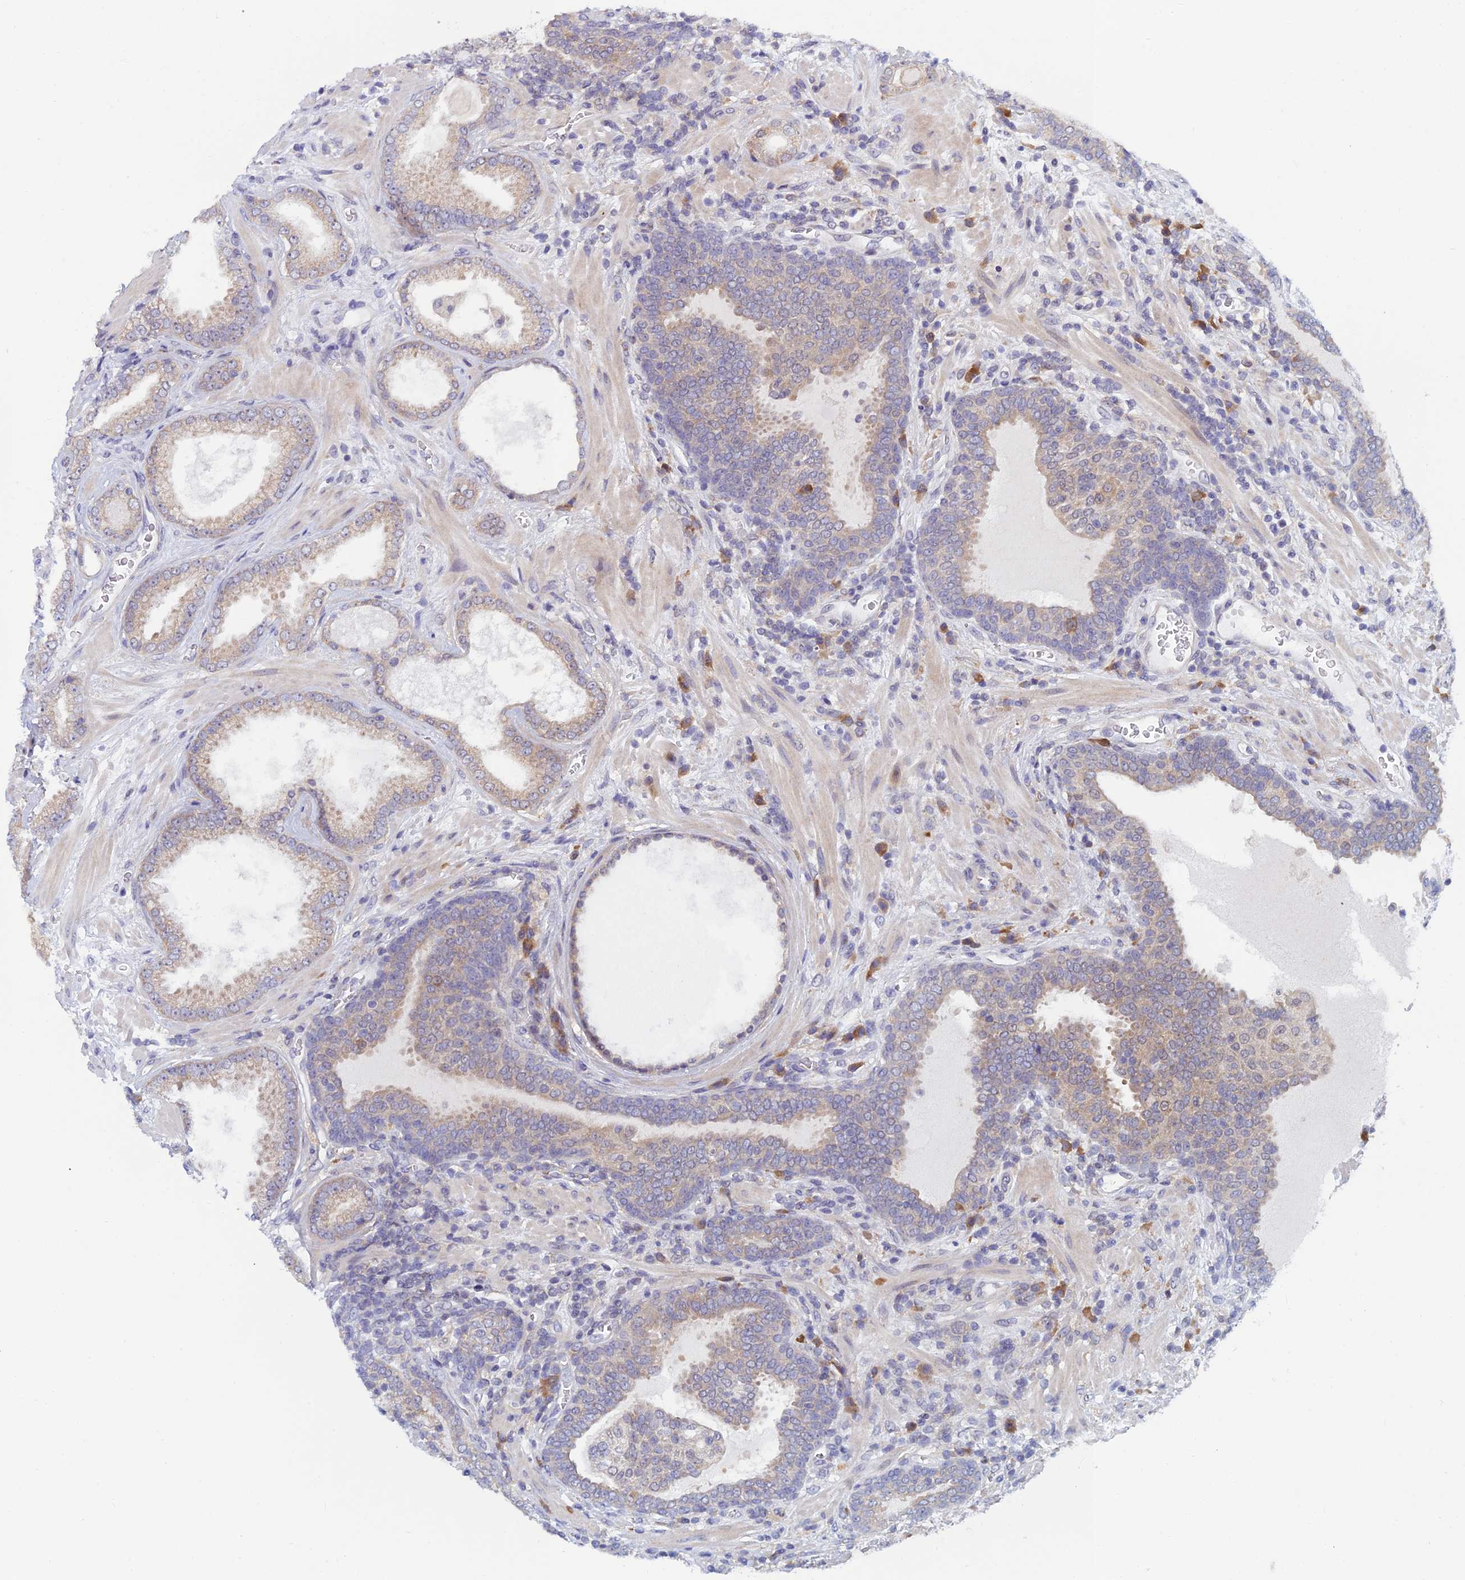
{"staining": {"intensity": "weak", "quantity": "25%-75%", "location": "cytoplasmic/membranous"}, "tissue": "prostate cancer", "cell_type": "Tumor cells", "image_type": "cancer", "snomed": [{"axis": "morphology", "description": "Adenocarcinoma, Low grade"}, {"axis": "topography", "description": "Prostate"}], "caption": "Immunohistochemical staining of human prostate cancer (low-grade adenocarcinoma) reveals low levels of weak cytoplasmic/membranous staining in approximately 25%-75% of tumor cells.", "gene": "SRA1", "patient": {"sex": "male", "age": 57}}